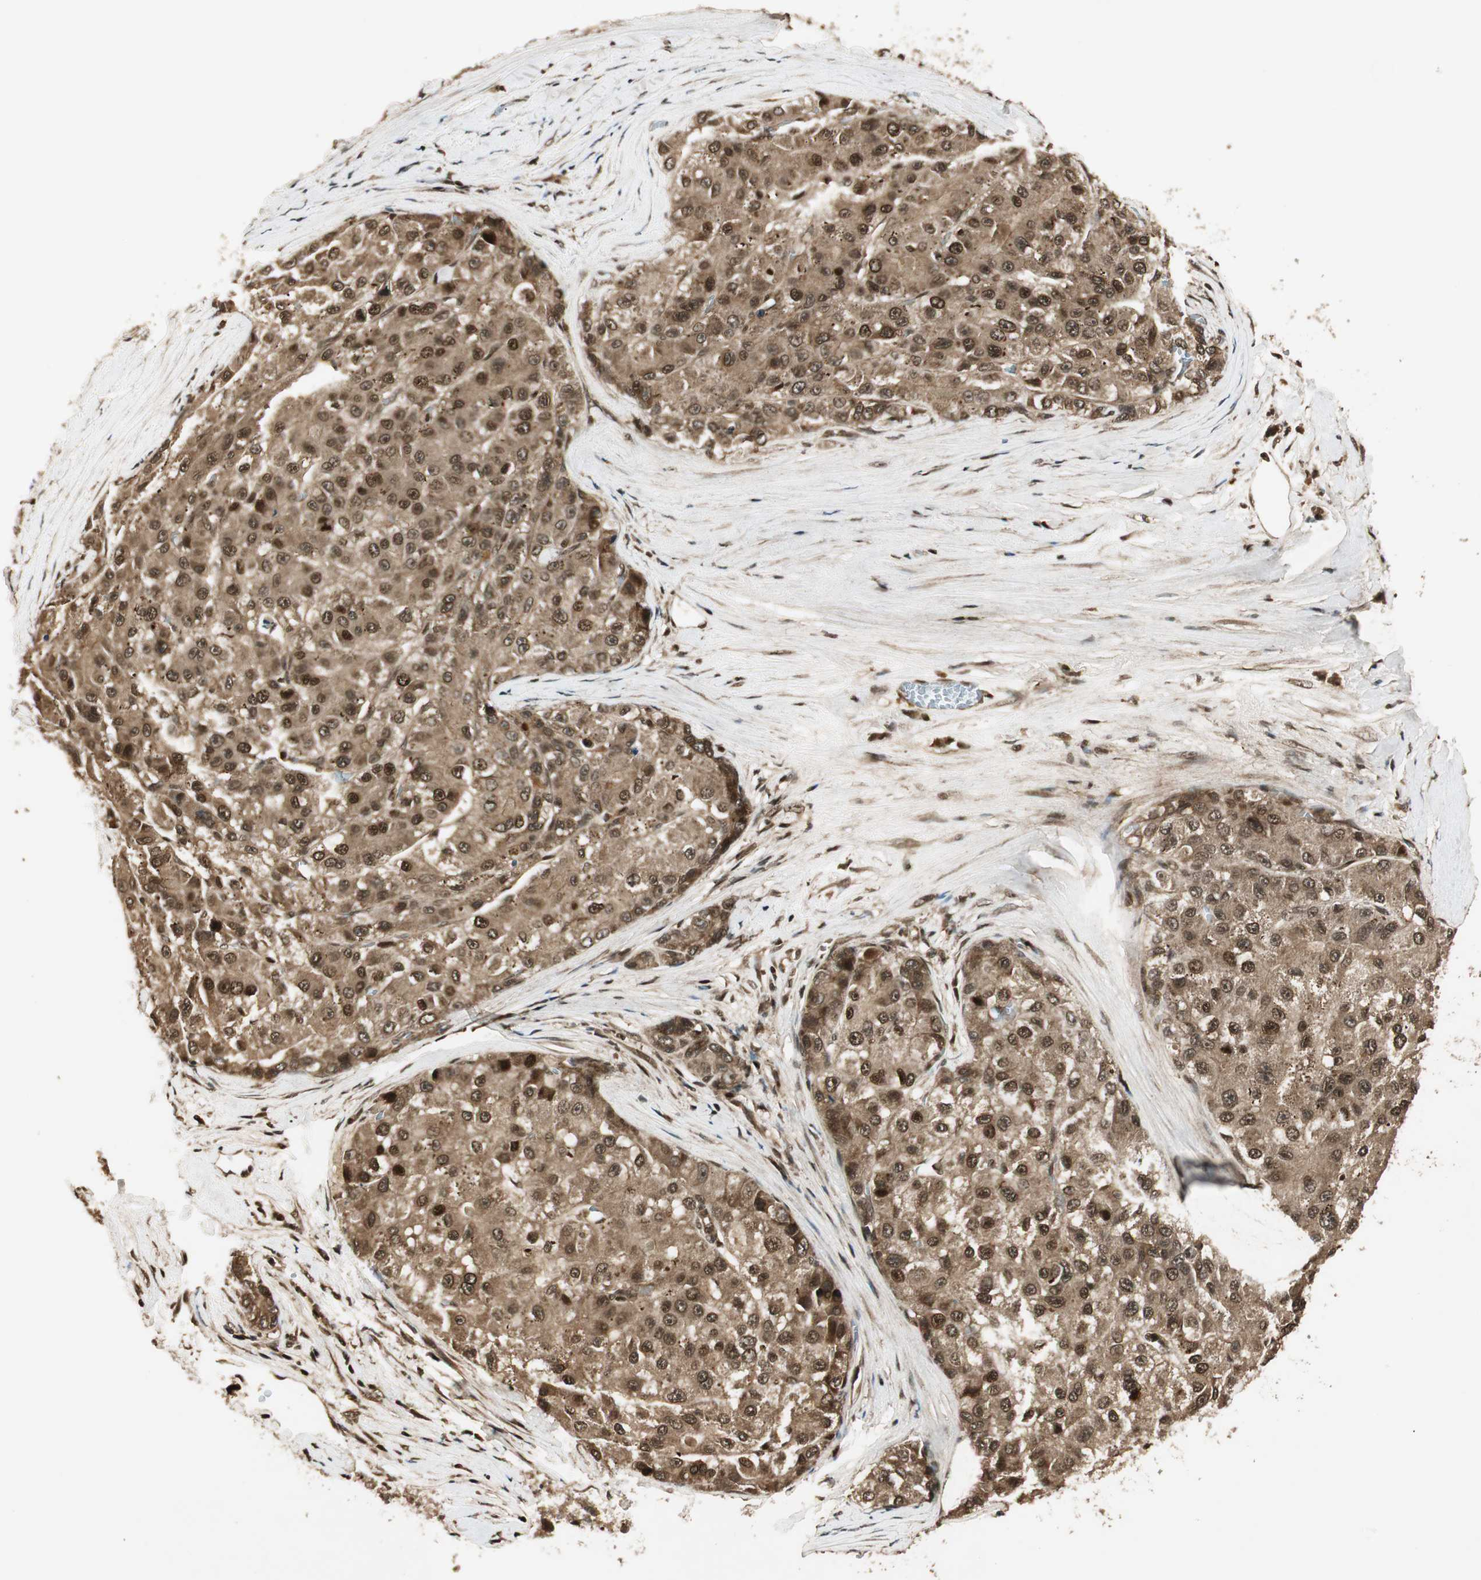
{"staining": {"intensity": "strong", "quantity": ">75%", "location": "cytoplasmic/membranous,nuclear"}, "tissue": "liver cancer", "cell_type": "Tumor cells", "image_type": "cancer", "snomed": [{"axis": "morphology", "description": "Carcinoma, Hepatocellular, NOS"}, {"axis": "topography", "description": "Liver"}], "caption": "An immunohistochemistry (IHC) image of neoplastic tissue is shown. Protein staining in brown highlights strong cytoplasmic/membranous and nuclear positivity in hepatocellular carcinoma (liver) within tumor cells.", "gene": "RPA3", "patient": {"sex": "male", "age": 80}}